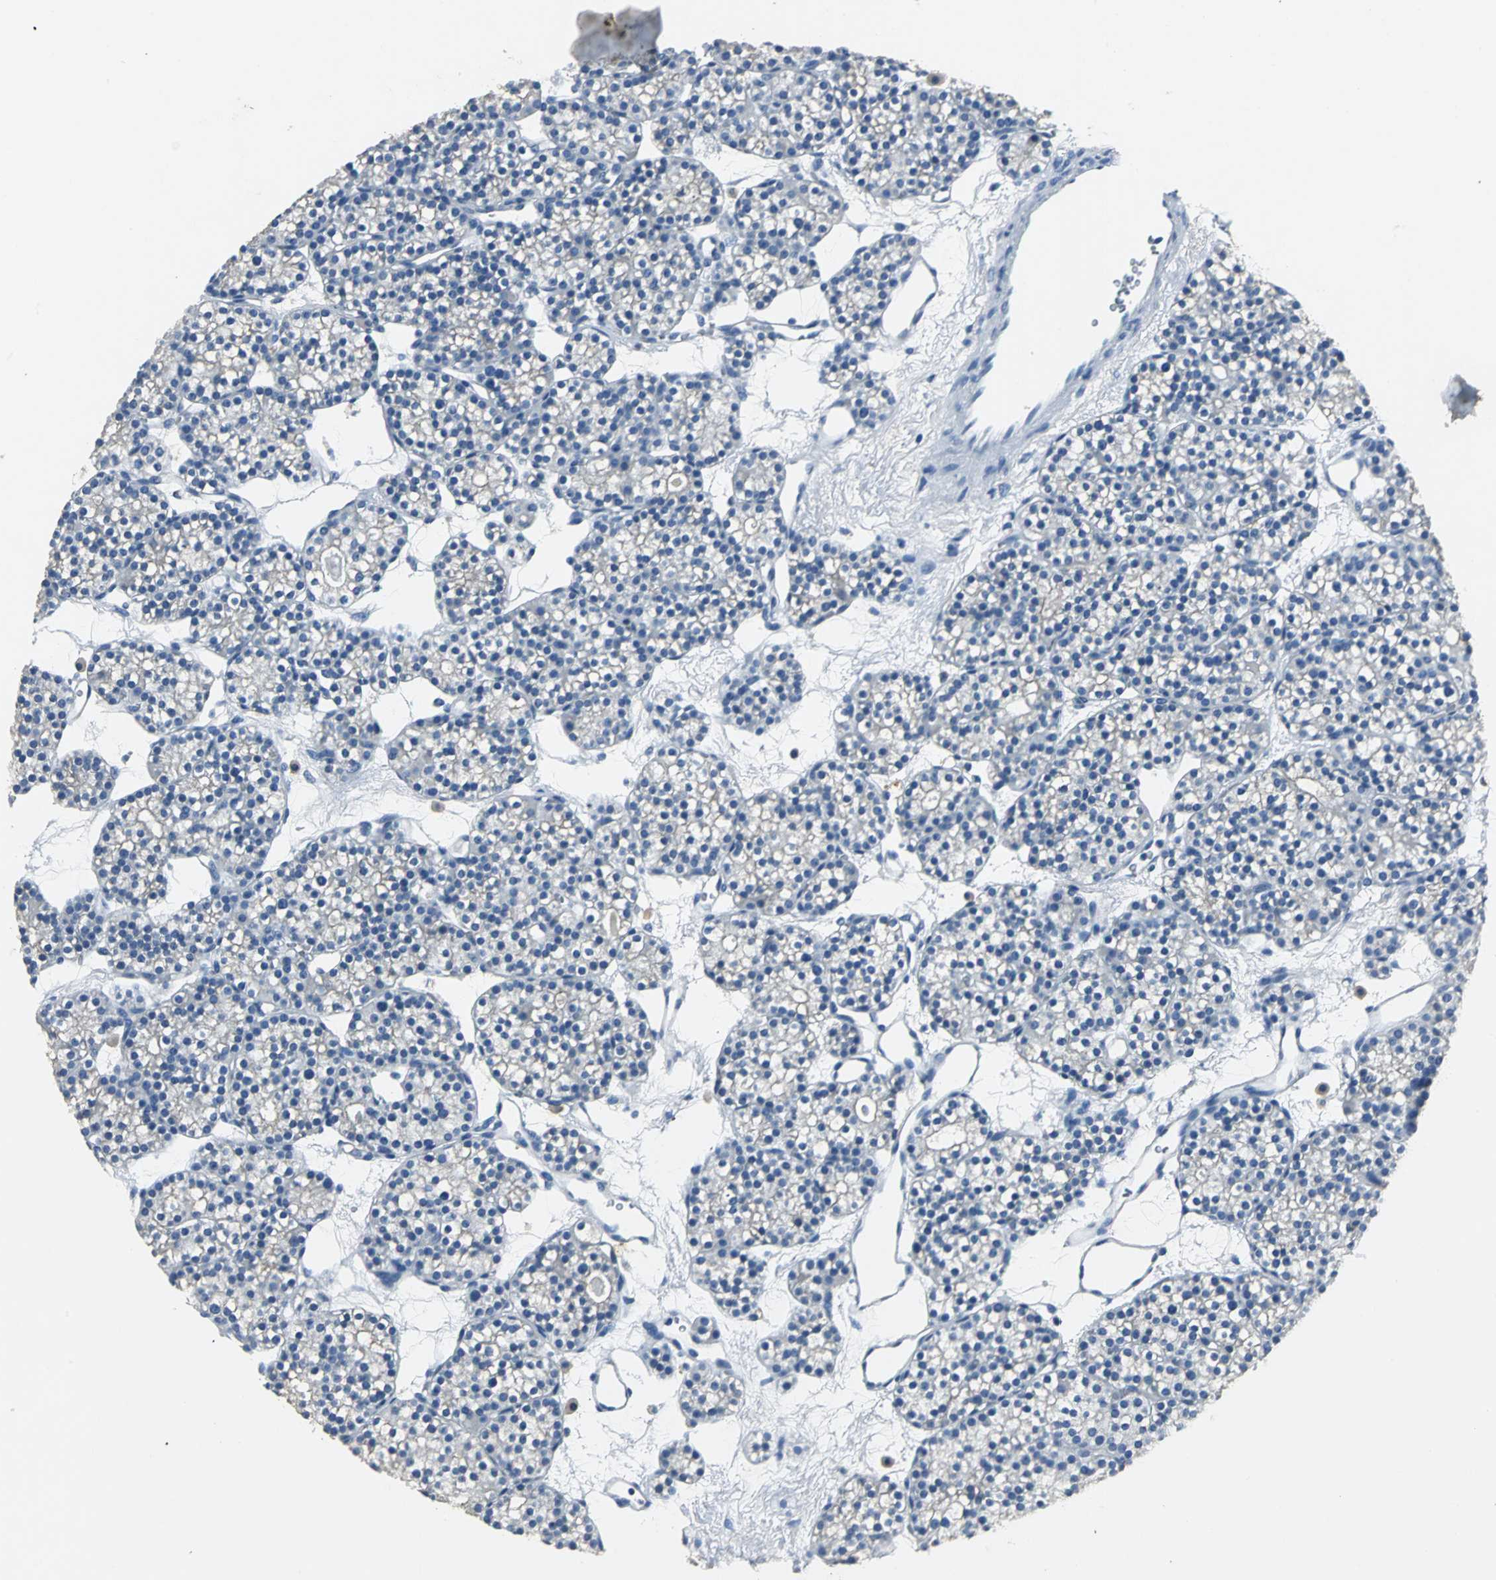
{"staining": {"intensity": "negative", "quantity": "none", "location": "none"}, "tissue": "parathyroid gland", "cell_type": "Glandular cells", "image_type": "normal", "snomed": [{"axis": "morphology", "description": "Normal tissue, NOS"}, {"axis": "topography", "description": "Parathyroid gland"}], "caption": "This is a photomicrograph of immunohistochemistry (IHC) staining of benign parathyroid gland, which shows no expression in glandular cells. (Stains: DAB (3,3'-diaminobenzidine) IHC with hematoxylin counter stain, Microscopy: brightfield microscopy at high magnification).", "gene": "RIPOR1", "patient": {"sex": "female", "age": 64}}